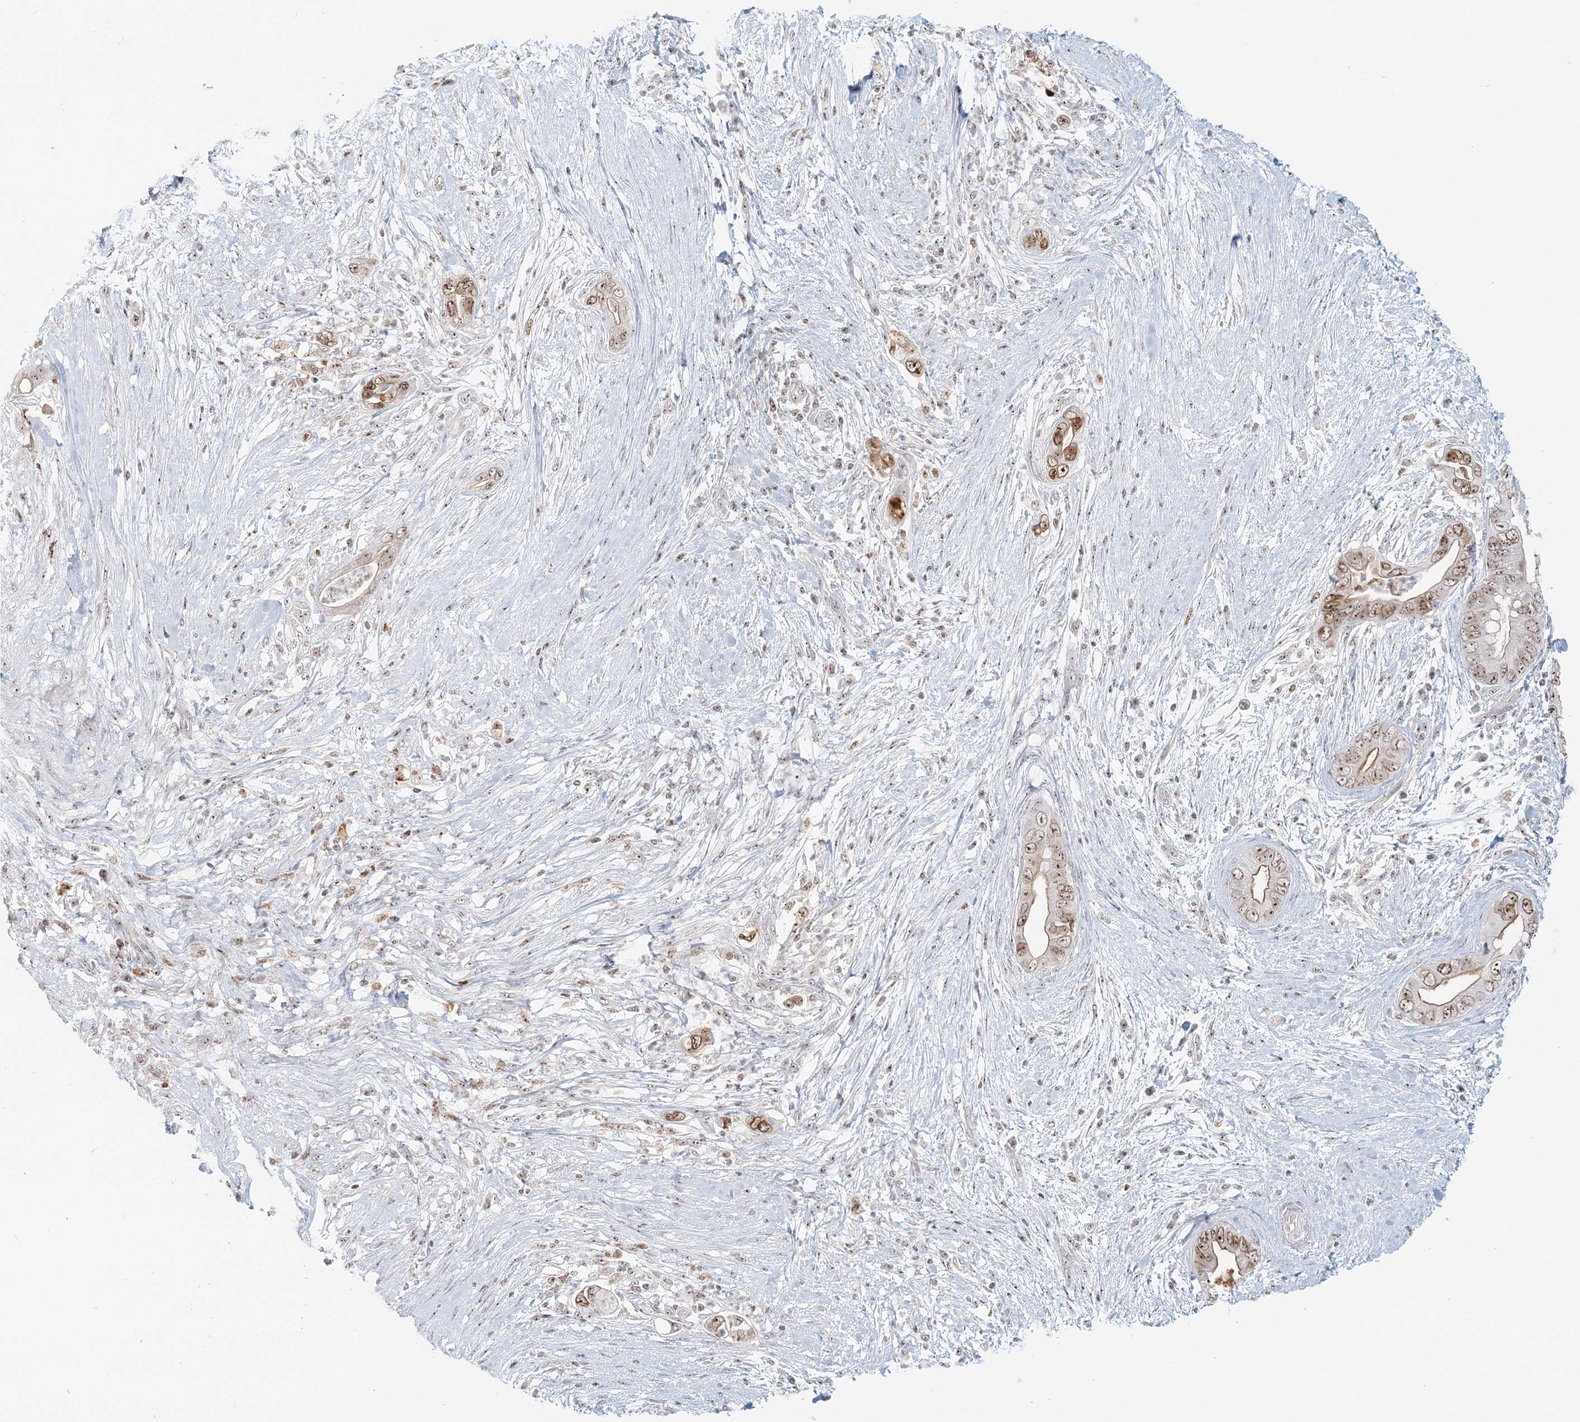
{"staining": {"intensity": "moderate", "quantity": ">75%", "location": "nuclear"}, "tissue": "pancreatic cancer", "cell_type": "Tumor cells", "image_type": "cancer", "snomed": [{"axis": "morphology", "description": "Adenocarcinoma, NOS"}, {"axis": "topography", "description": "Pancreas"}], "caption": "Tumor cells display moderate nuclear positivity in approximately >75% of cells in adenocarcinoma (pancreatic).", "gene": "UBE2F", "patient": {"sex": "male", "age": 75}}